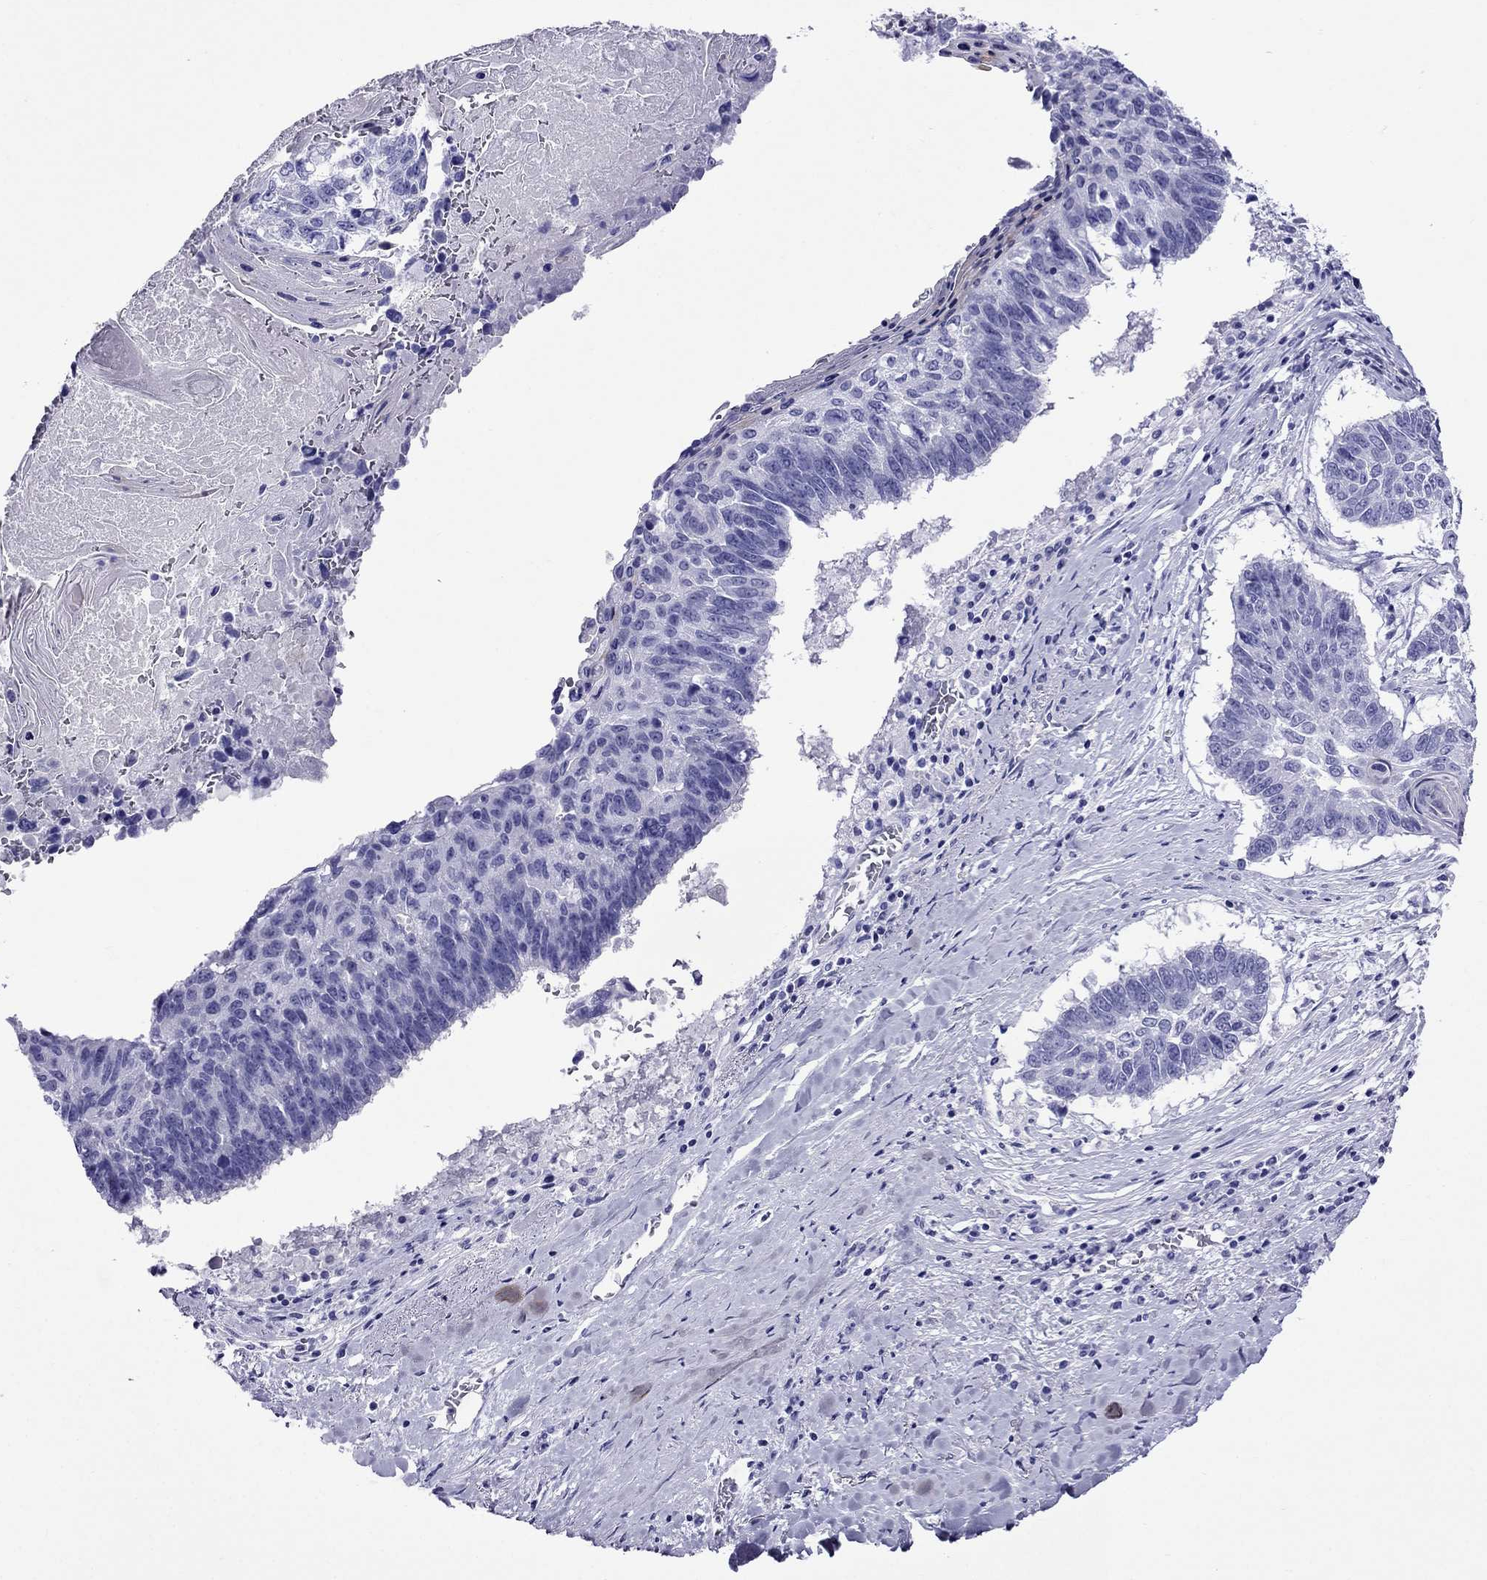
{"staining": {"intensity": "negative", "quantity": "none", "location": "none"}, "tissue": "lung cancer", "cell_type": "Tumor cells", "image_type": "cancer", "snomed": [{"axis": "morphology", "description": "Squamous cell carcinoma, NOS"}, {"axis": "topography", "description": "Lung"}], "caption": "Tumor cells show no significant protein expression in lung cancer (squamous cell carcinoma).", "gene": "CRYBA1", "patient": {"sex": "male", "age": 73}}